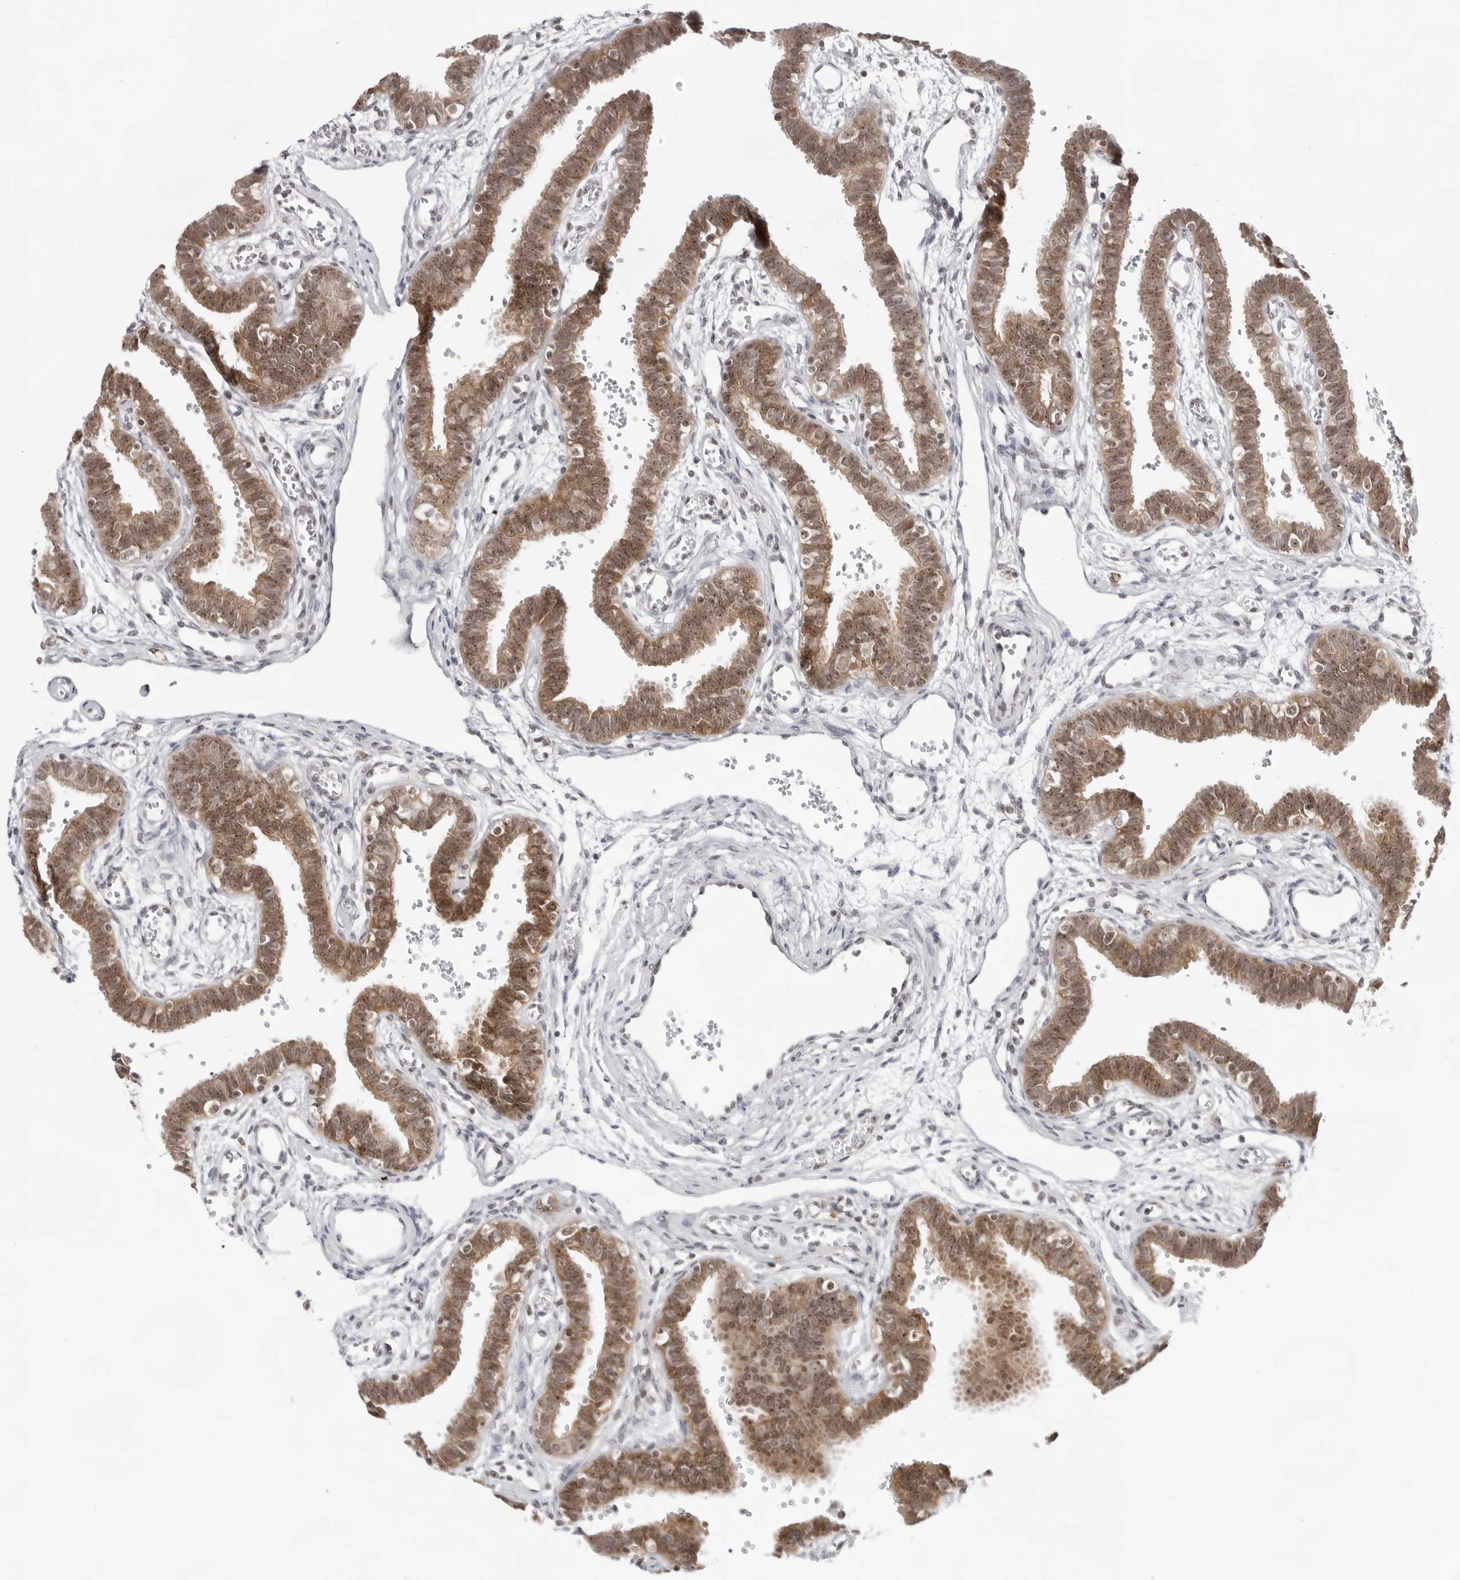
{"staining": {"intensity": "moderate", "quantity": ">75%", "location": "cytoplasmic/membranous,nuclear"}, "tissue": "fallopian tube", "cell_type": "Glandular cells", "image_type": "normal", "snomed": [{"axis": "morphology", "description": "Normal tissue, NOS"}, {"axis": "topography", "description": "Fallopian tube"}, {"axis": "topography", "description": "Placenta"}], "caption": "Human fallopian tube stained for a protein (brown) demonstrates moderate cytoplasmic/membranous,nuclear positive staining in about >75% of glandular cells.", "gene": "EXOSC10", "patient": {"sex": "female", "age": 32}}